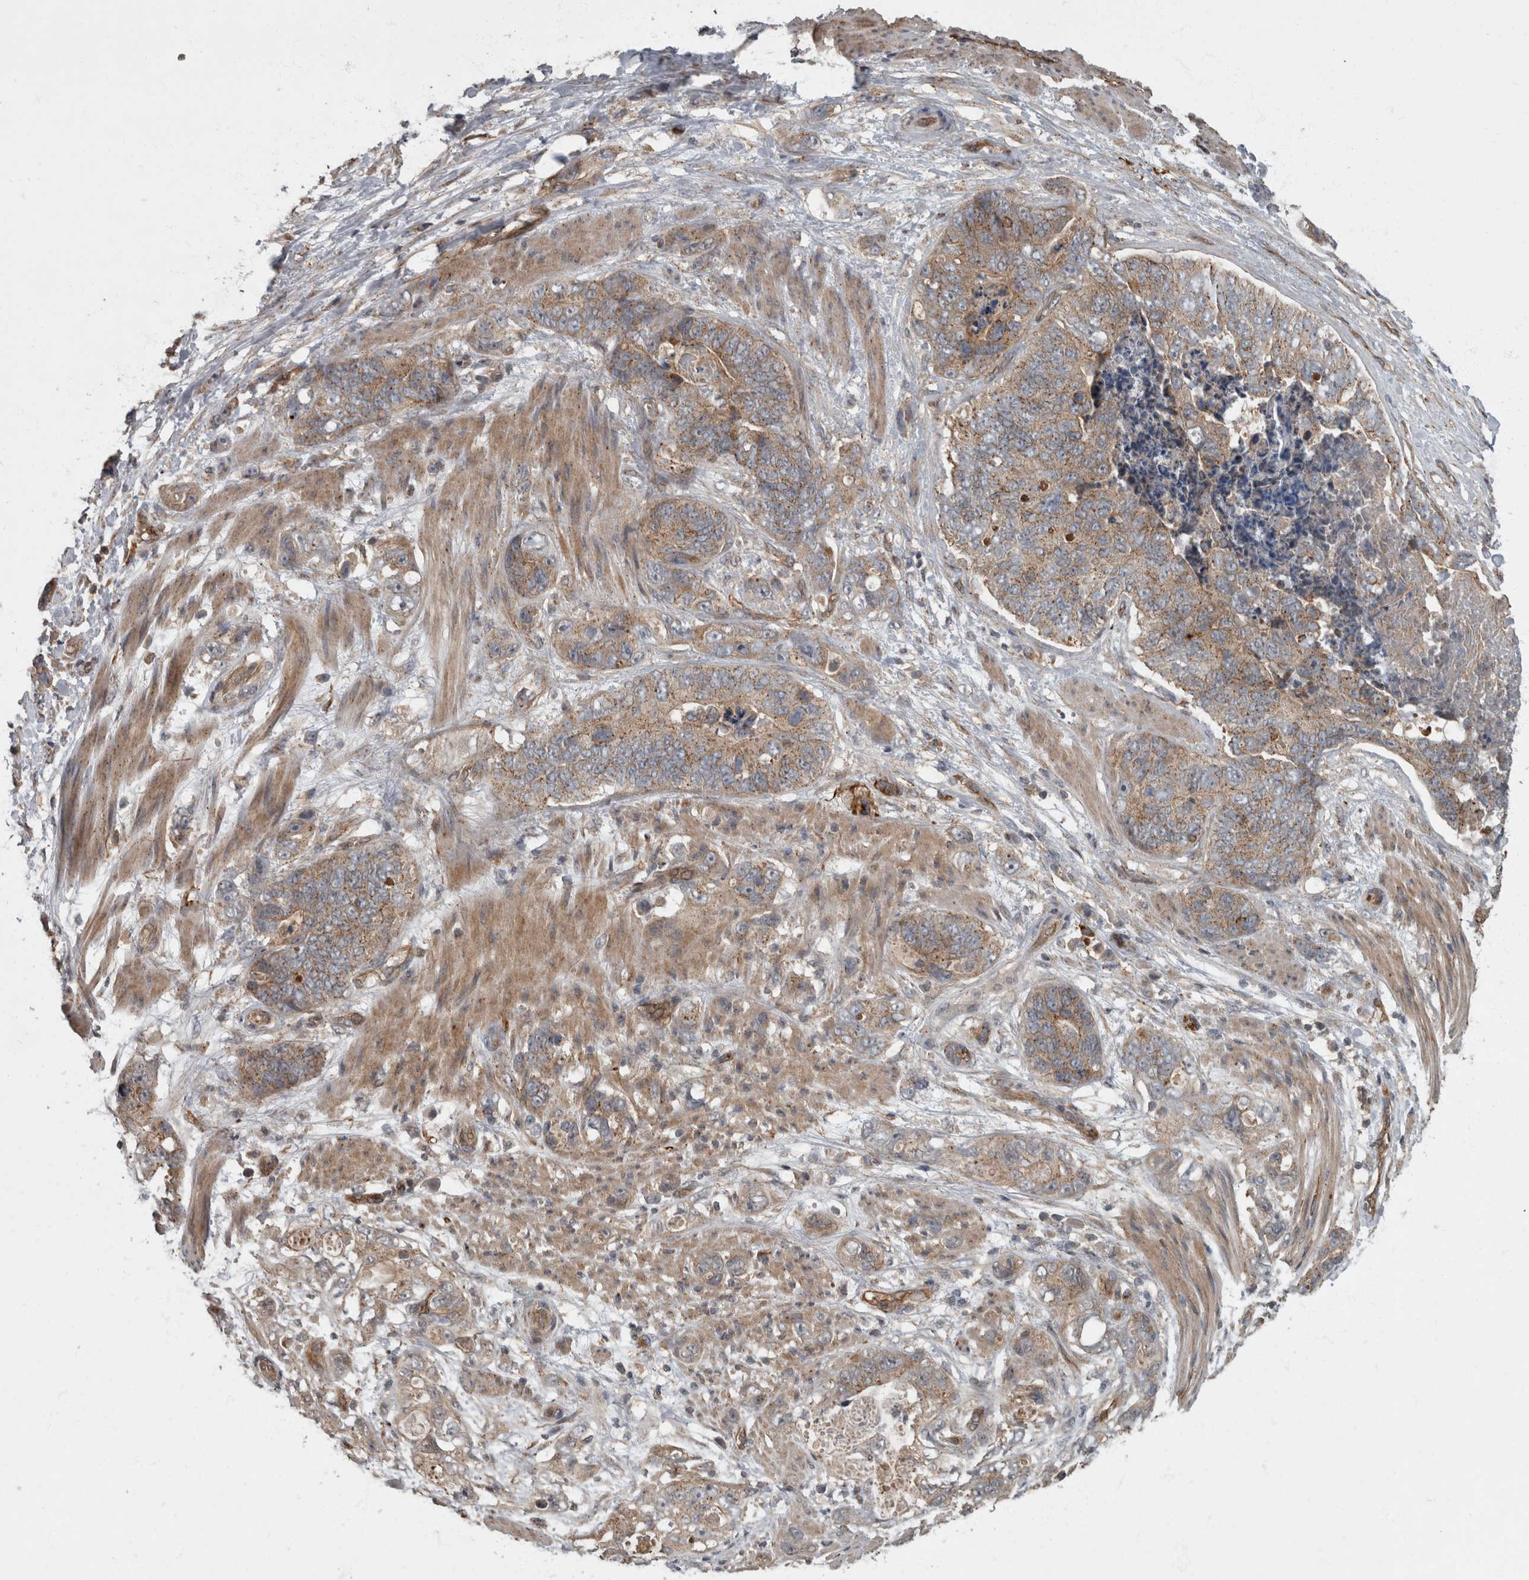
{"staining": {"intensity": "weak", "quantity": ">75%", "location": "cytoplasmic/membranous"}, "tissue": "stomach cancer", "cell_type": "Tumor cells", "image_type": "cancer", "snomed": [{"axis": "morphology", "description": "Normal tissue, NOS"}, {"axis": "morphology", "description": "Adenocarcinoma, NOS"}, {"axis": "topography", "description": "Stomach"}], "caption": "A brown stain shows weak cytoplasmic/membranous staining of a protein in stomach adenocarcinoma tumor cells.", "gene": "VEGFD", "patient": {"sex": "female", "age": 89}}